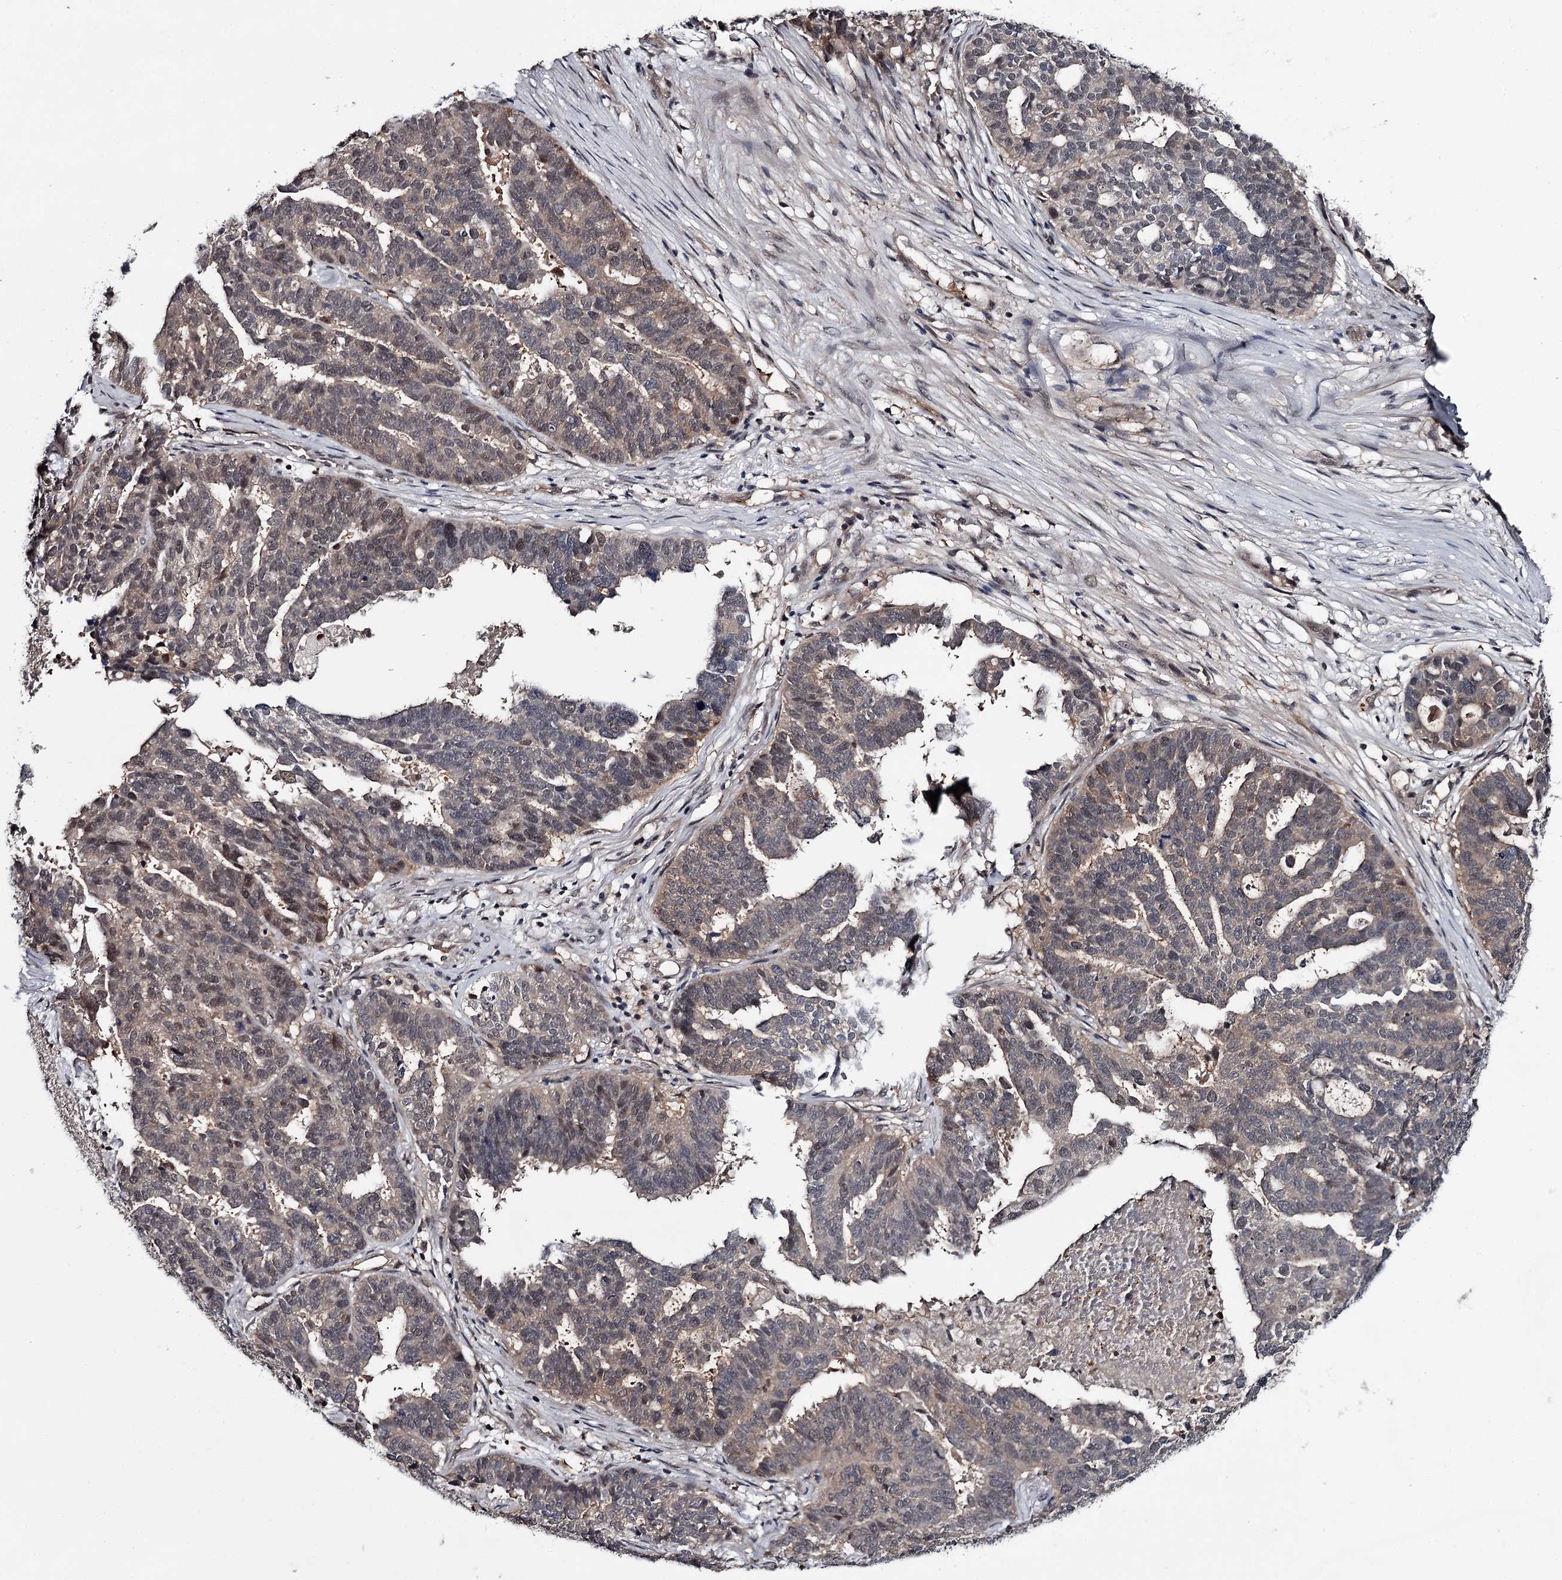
{"staining": {"intensity": "negative", "quantity": "none", "location": "none"}, "tissue": "ovarian cancer", "cell_type": "Tumor cells", "image_type": "cancer", "snomed": [{"axis": "morphology", "description": "Cystadenocarcinoma, serous, NOS"}, {"axis": "topography", "description": "Ovary"}], "caption": "DAB (3,3'-diaminobenzidine) immunohistochemical staining of human ovarian serous cystadenocarcinoma shows no significant expression in tumor cells.", "gene": "GTSF1", "patient": {"sex": "female", "age": 59}}